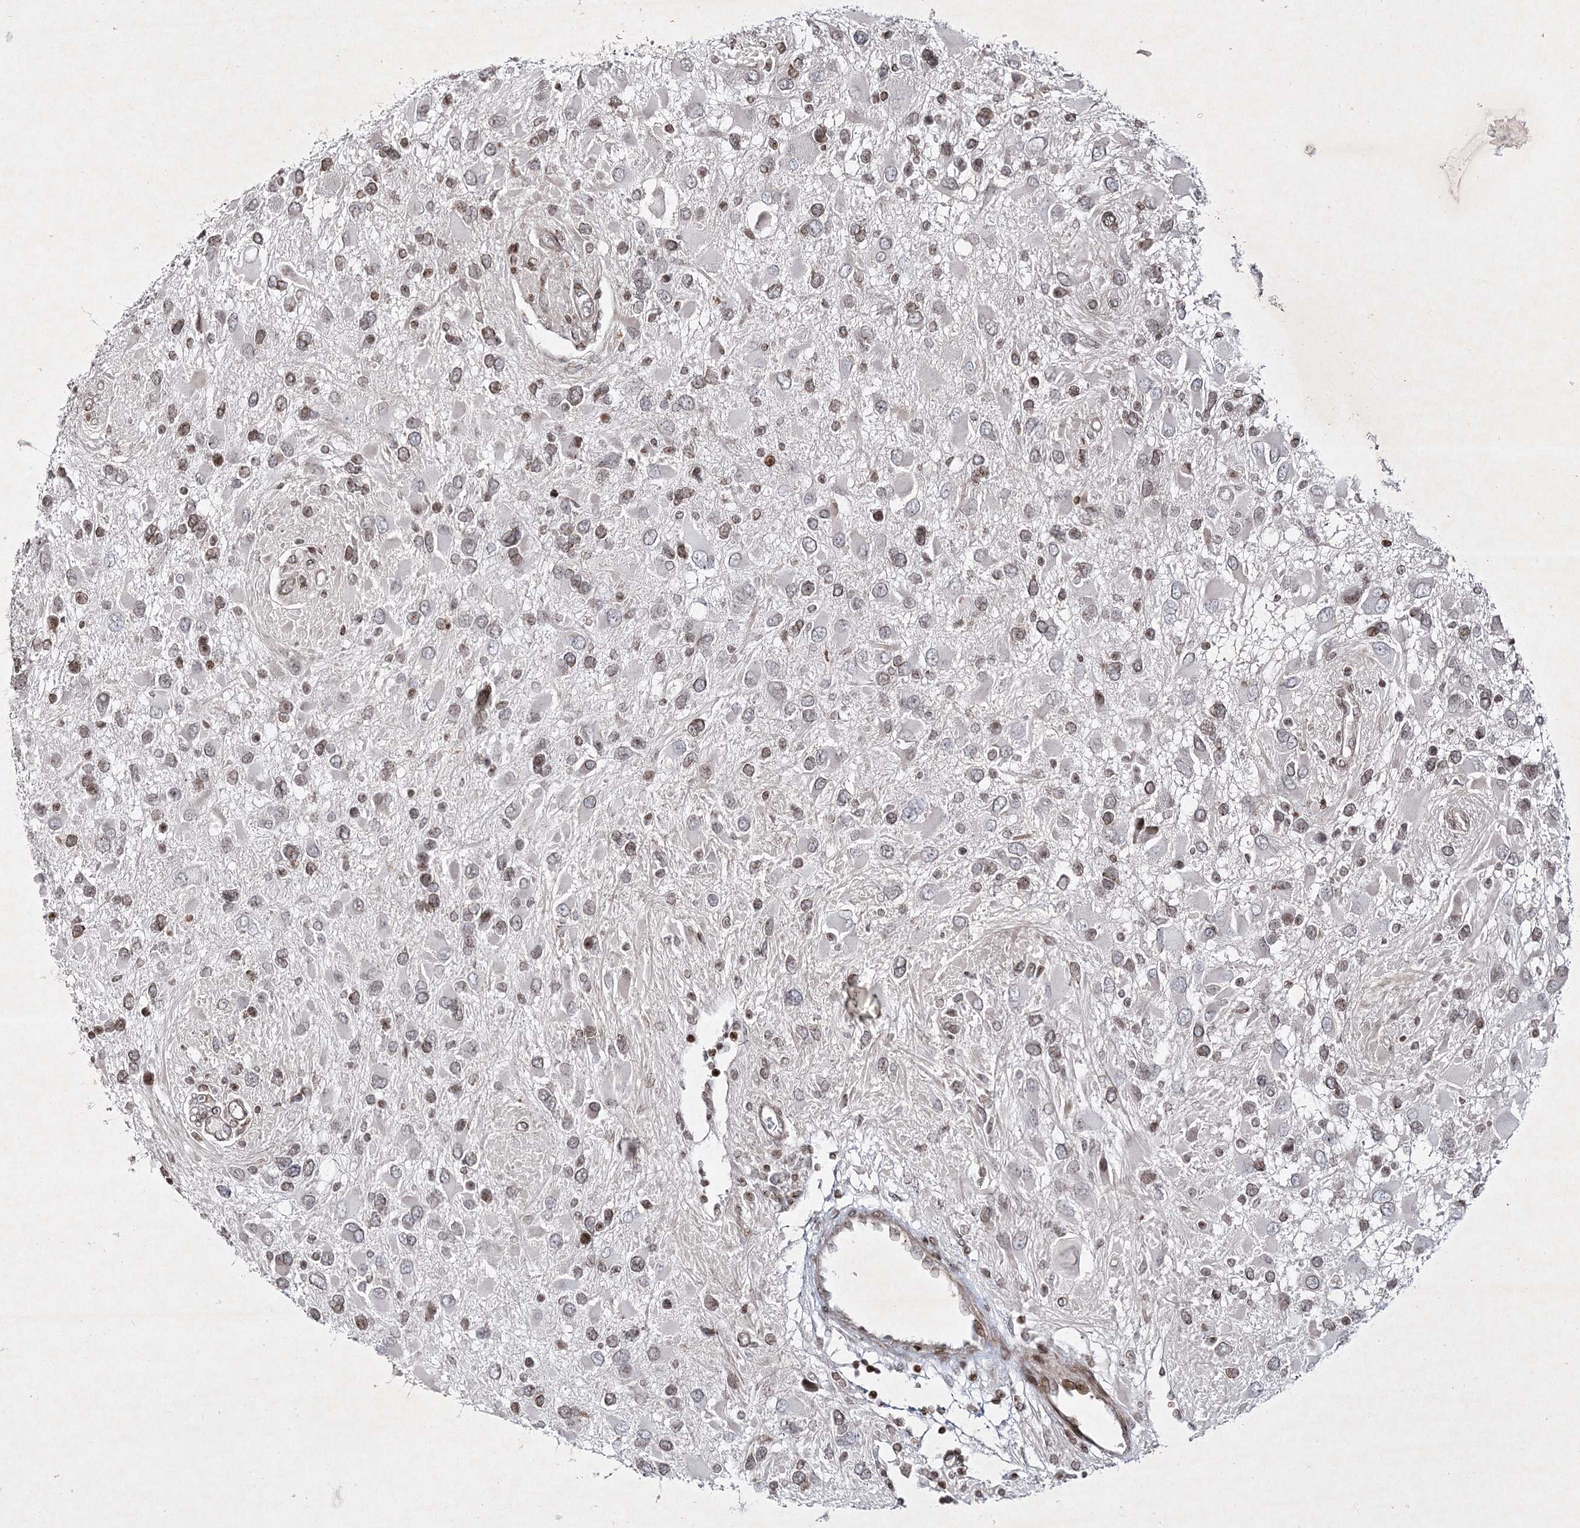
{"staining": {"intensity": "weak", "quantity": "25%-75%", "location": "nuclear"}, "tissue": "glioma", "cell_type": "Tumor cells", "image_type": "cancer", "snomed": [{"axis": "morphology", "description": "Glioma, malignant, High grade"}, {"axis": "topography", "description": "Brain"}], "caption": "Human glioma stained with a brown dye shows weak nuclear positive positivity in approximately 25%-75% of tumor cells.", "gene": "SMIM29", "patient": {"sex": "male", "age": 53}}